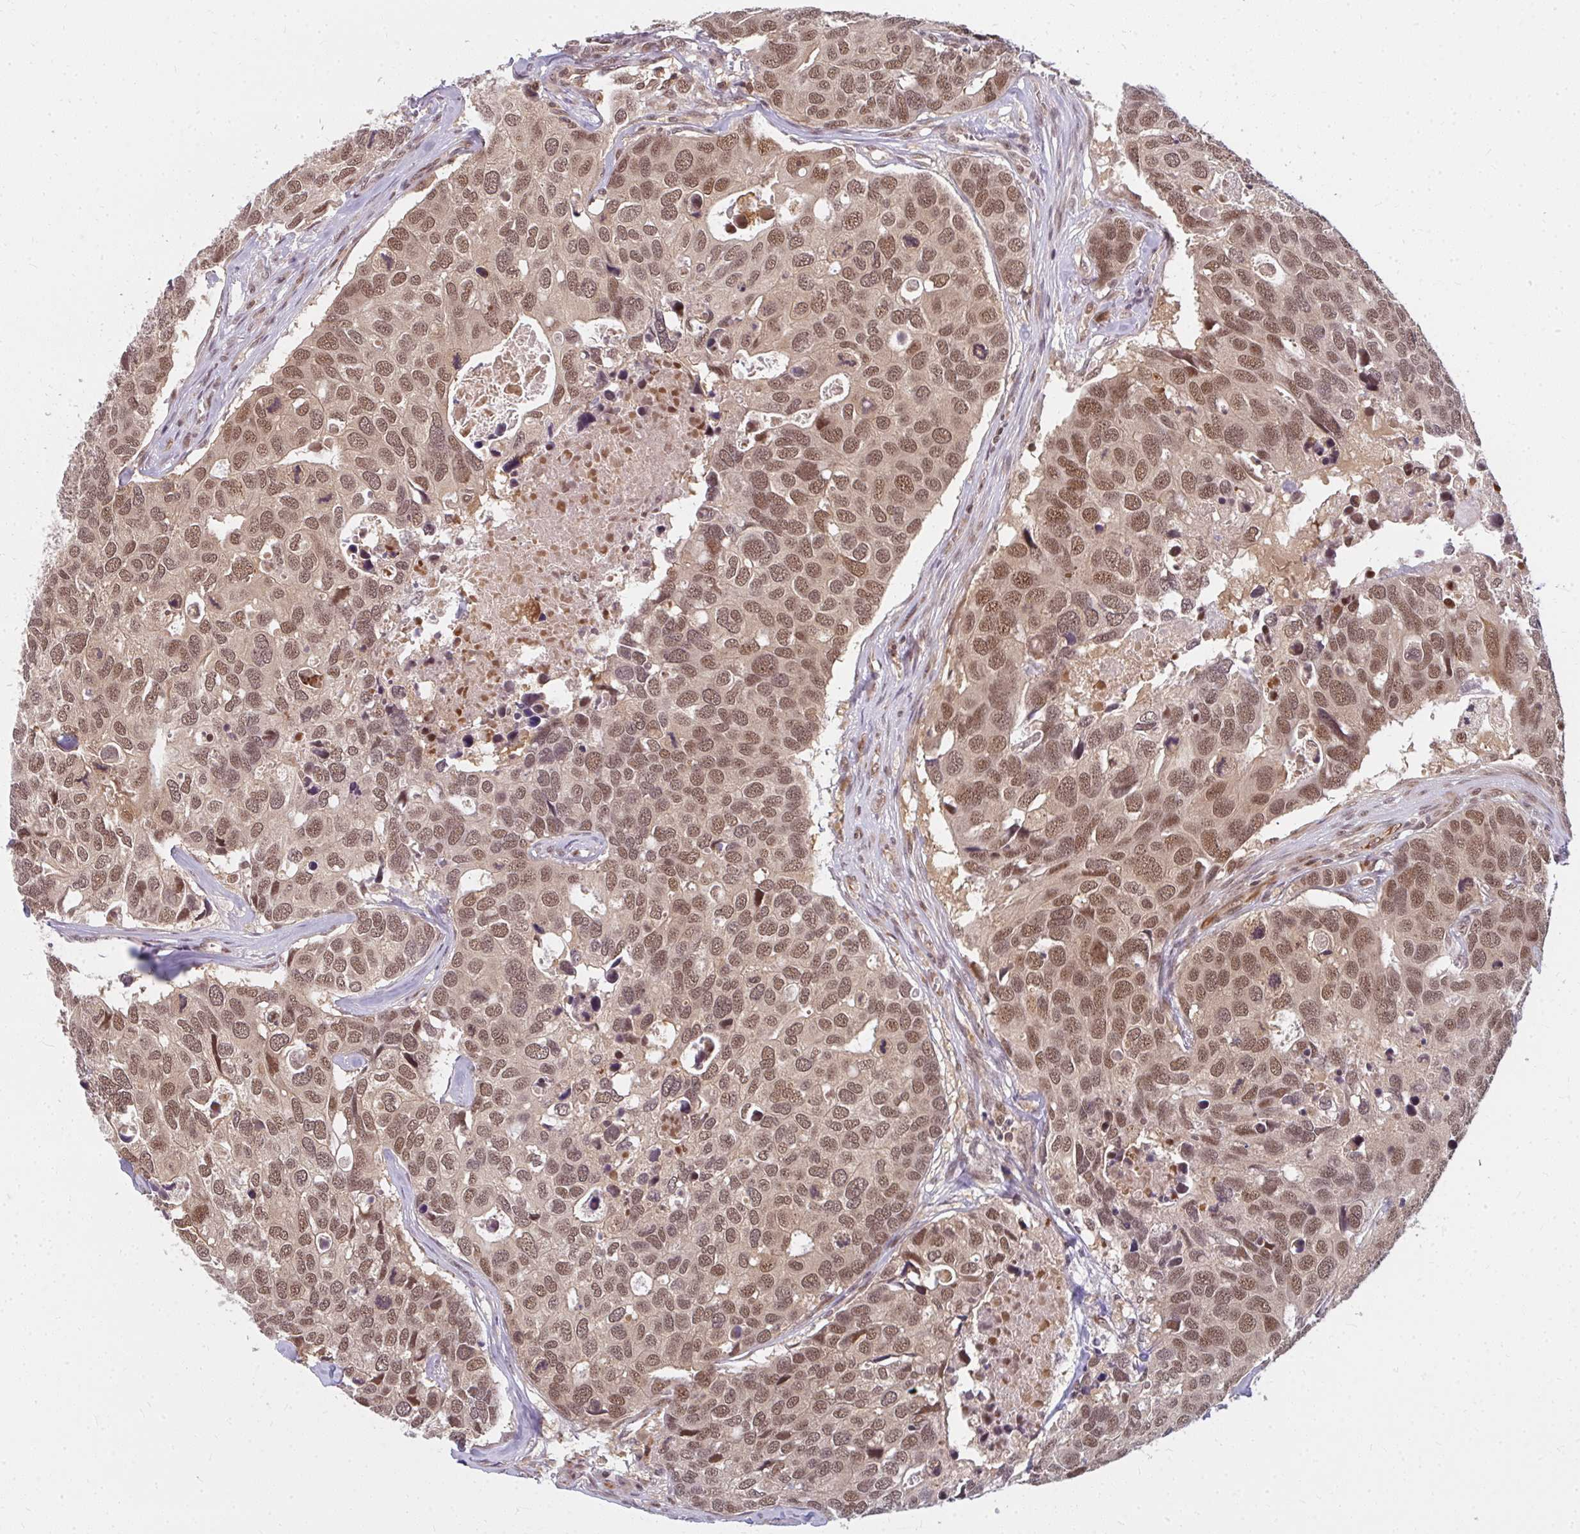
{"staining": {"intensity": "moderate", "quantity": ">75%", "location": "nuclear"}, "tissue": "breast cancer", "cell_type": "Tumor cells", "image_type": "cancer", "snomed": [{"axis": "morphology", "description": "Duct carcinoma"}, {"axis": "topography", "description": "Breast"}], "caption": "Immunohistochemistry histopathology image of human breast cancer stained for a protein (brown), which reveals medium levels of moderate nuclear staining in approximately >75% of tumor cells.", "gene": "GTF3C6", "patient": {"sex": "female", "age": 83}}